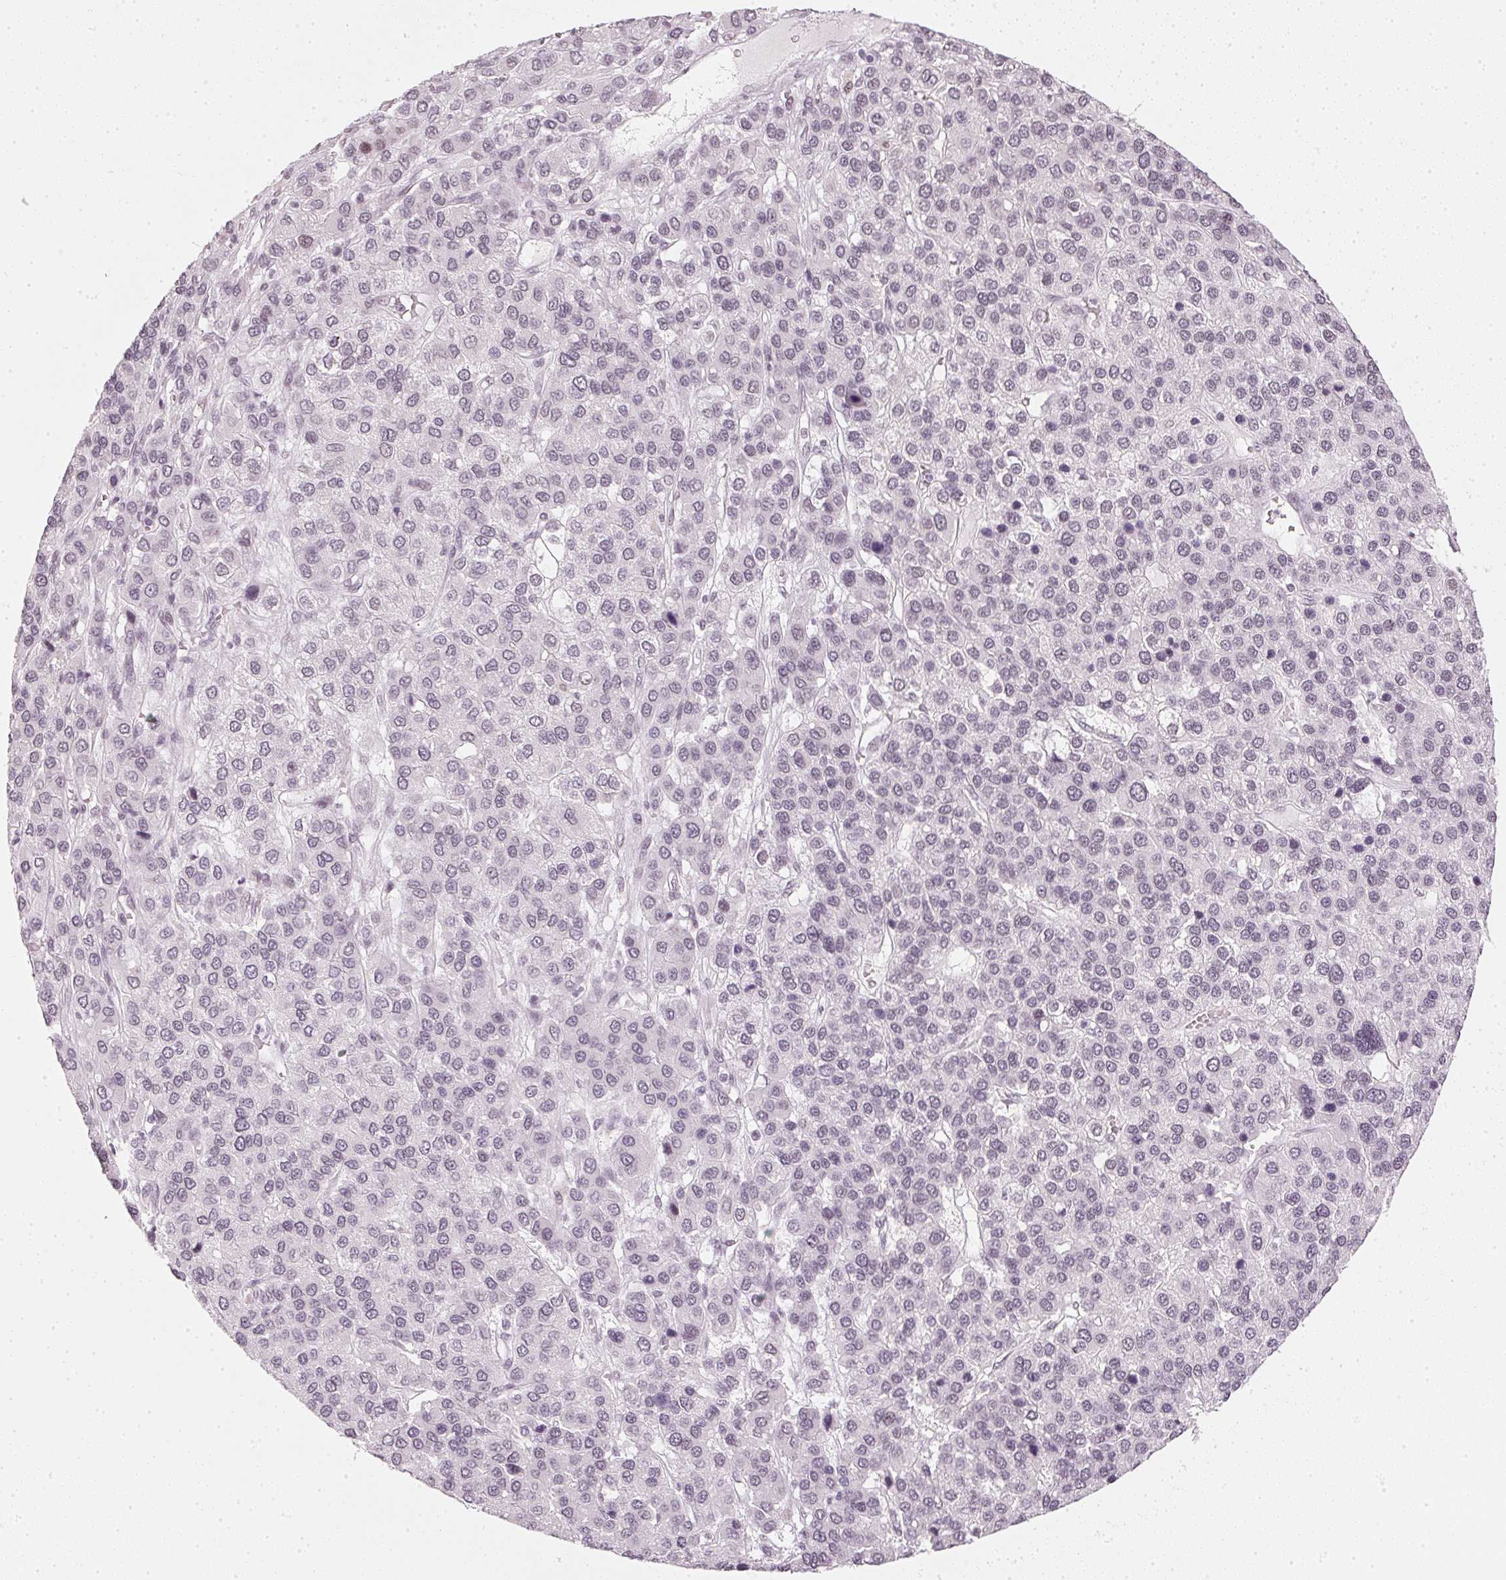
{"staining": {"intensity": "negative", "quantity": "none", "location": "none"}, "tissue": "liver cancer", "cell_type": "Tumor cells", "image_type": "cancer", "snomed": [{"axis": "morphology", "description": "Carcinoma, Hepatocellular, NOS"}, {"axis": "topography", "description": "Liver"}], "caption": "A high-resolution photomicrograph shows immunohistochemistry staining of hepatocellular carcinoma (liver), which displays no significant expression in tumor cells.", "gene": "DNAJC6", "patient": {"sex": "female", "age": 41}}